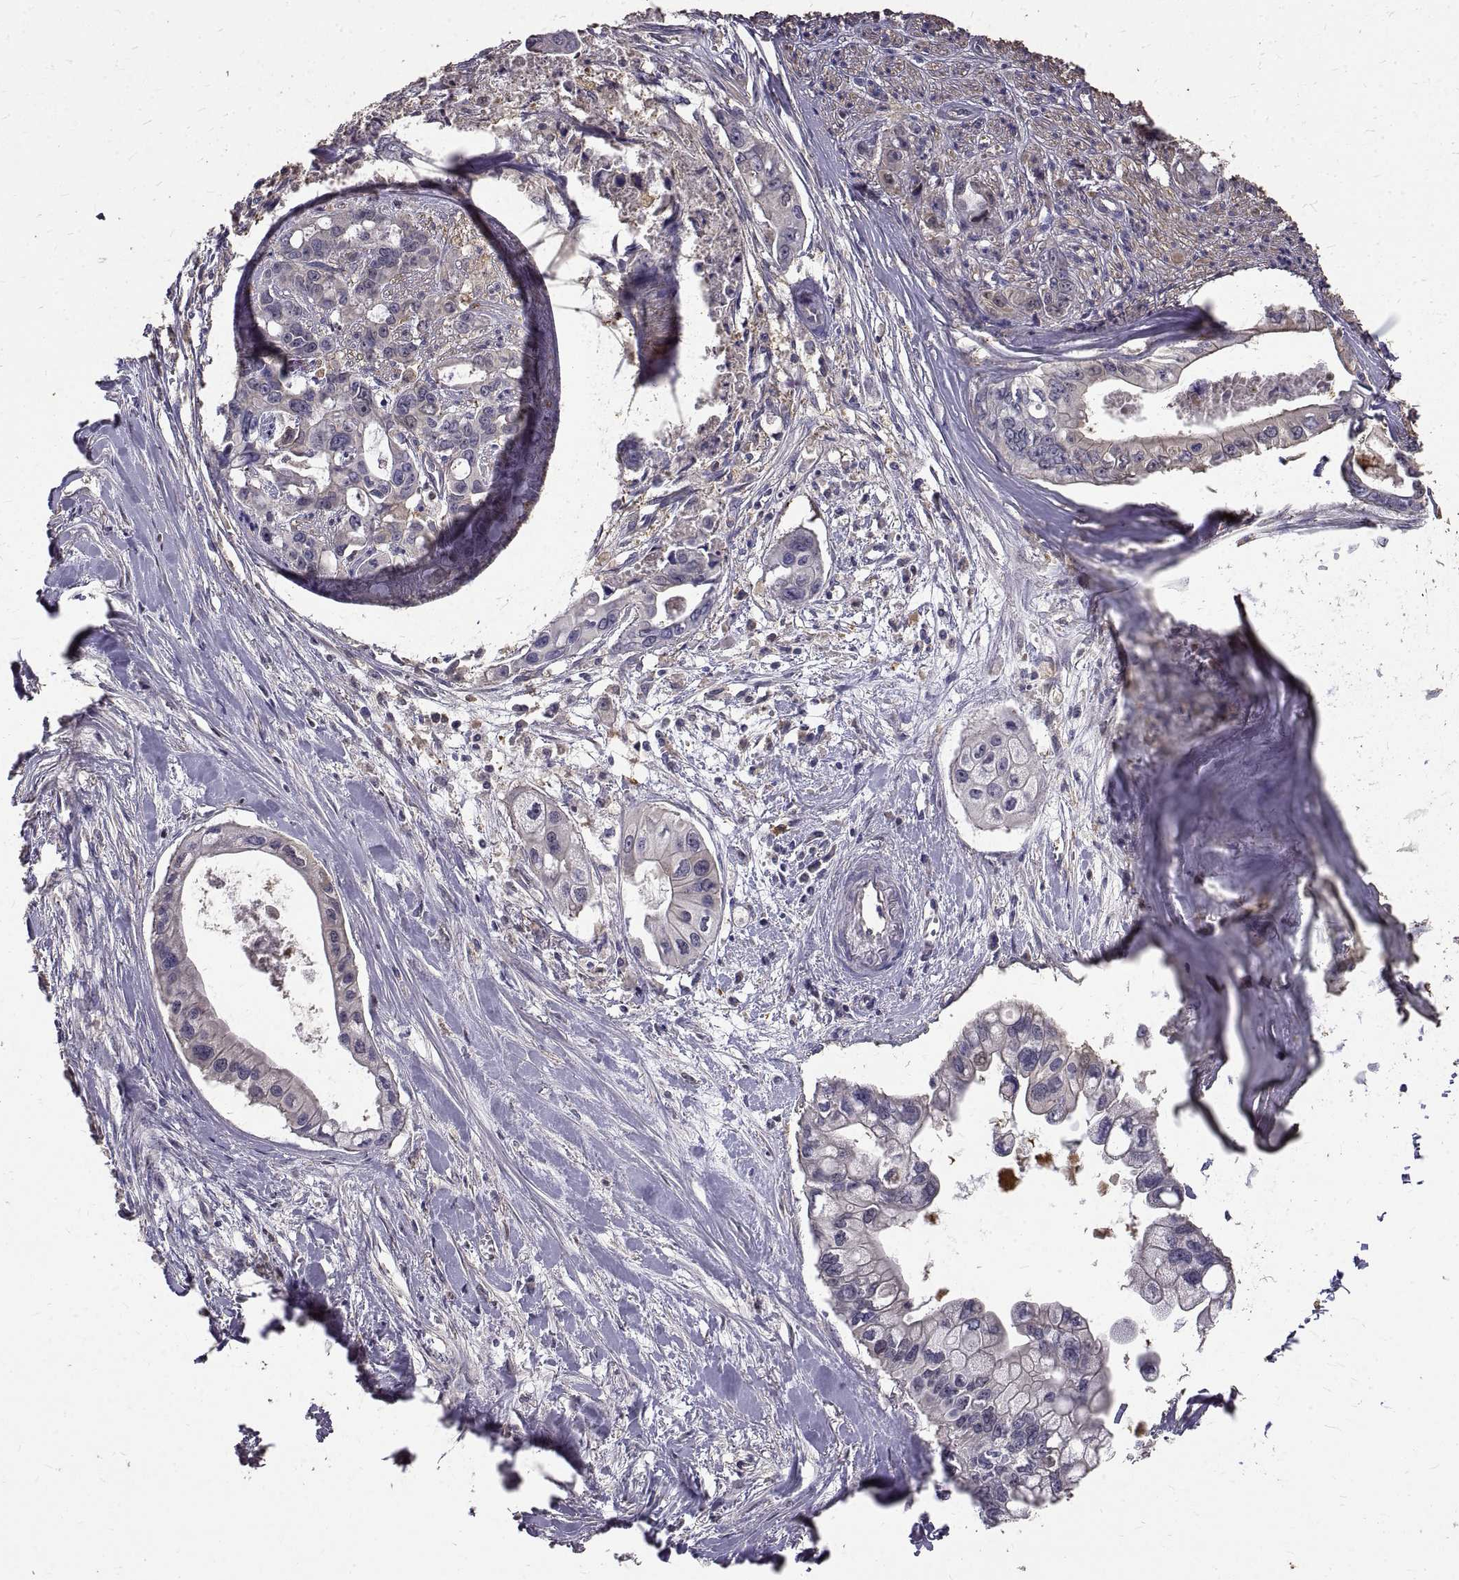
{"staining": {"intensity": "negative", "quantity": "none", "location": "none"}, "tissue": "pancreatic cancer", "cell_type": "Tumor cells", "image_type": "cancer", "snomed": [{"axis": "morphology", "description": "Adenocarcinoma, NOS"}, {"axis": "topography", "description": "Pancreas"}], "caption": "Human adenocarcinoma (pancreatic) stained for a protein using immunohistochemistry (IHC) reveals no expression in tumor cells.", "gene": "PEA15", "patient": {"sex": "male", "age": 60}}